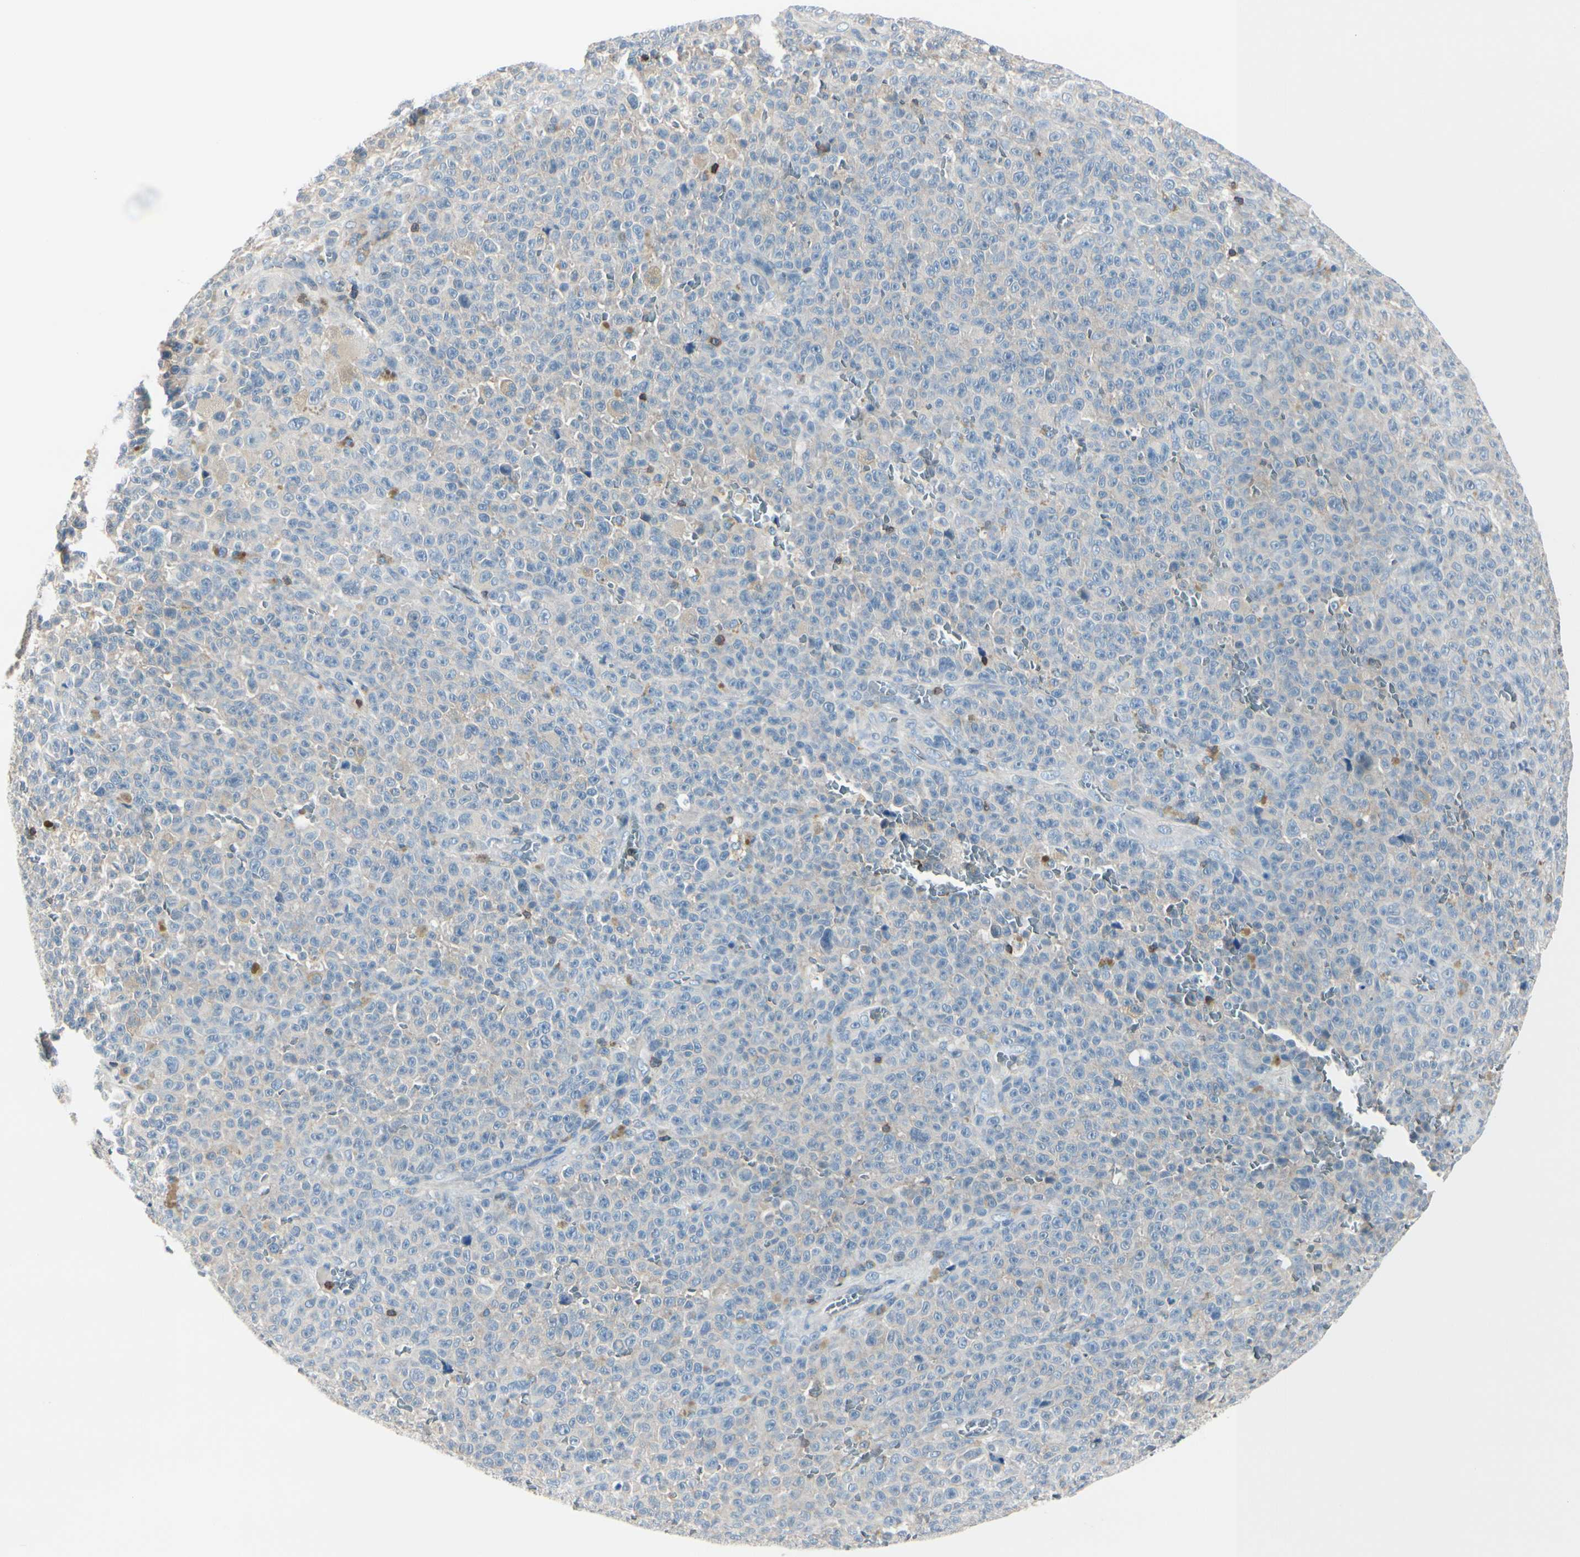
{"staining": {"intensity": "weak", "quantity": "<25%", "location": "cytoplasmic/membranous"}, "tissue": "melanoma", "cell_type": "Tumor cells", "image_type": "cancer", "snomed": [{"axis": "morphology", "description": "Malignant melanoma, NOS"}, {"axis": "topography", "description": "Skin"}], "caption": "This is a micrograph of immunohistochemistry (IHC) staining of melanoma, which shows no staining in tumor cells.", "gene": "SLC9A3R1", "patient": {"sex": "female", "age": 82}}